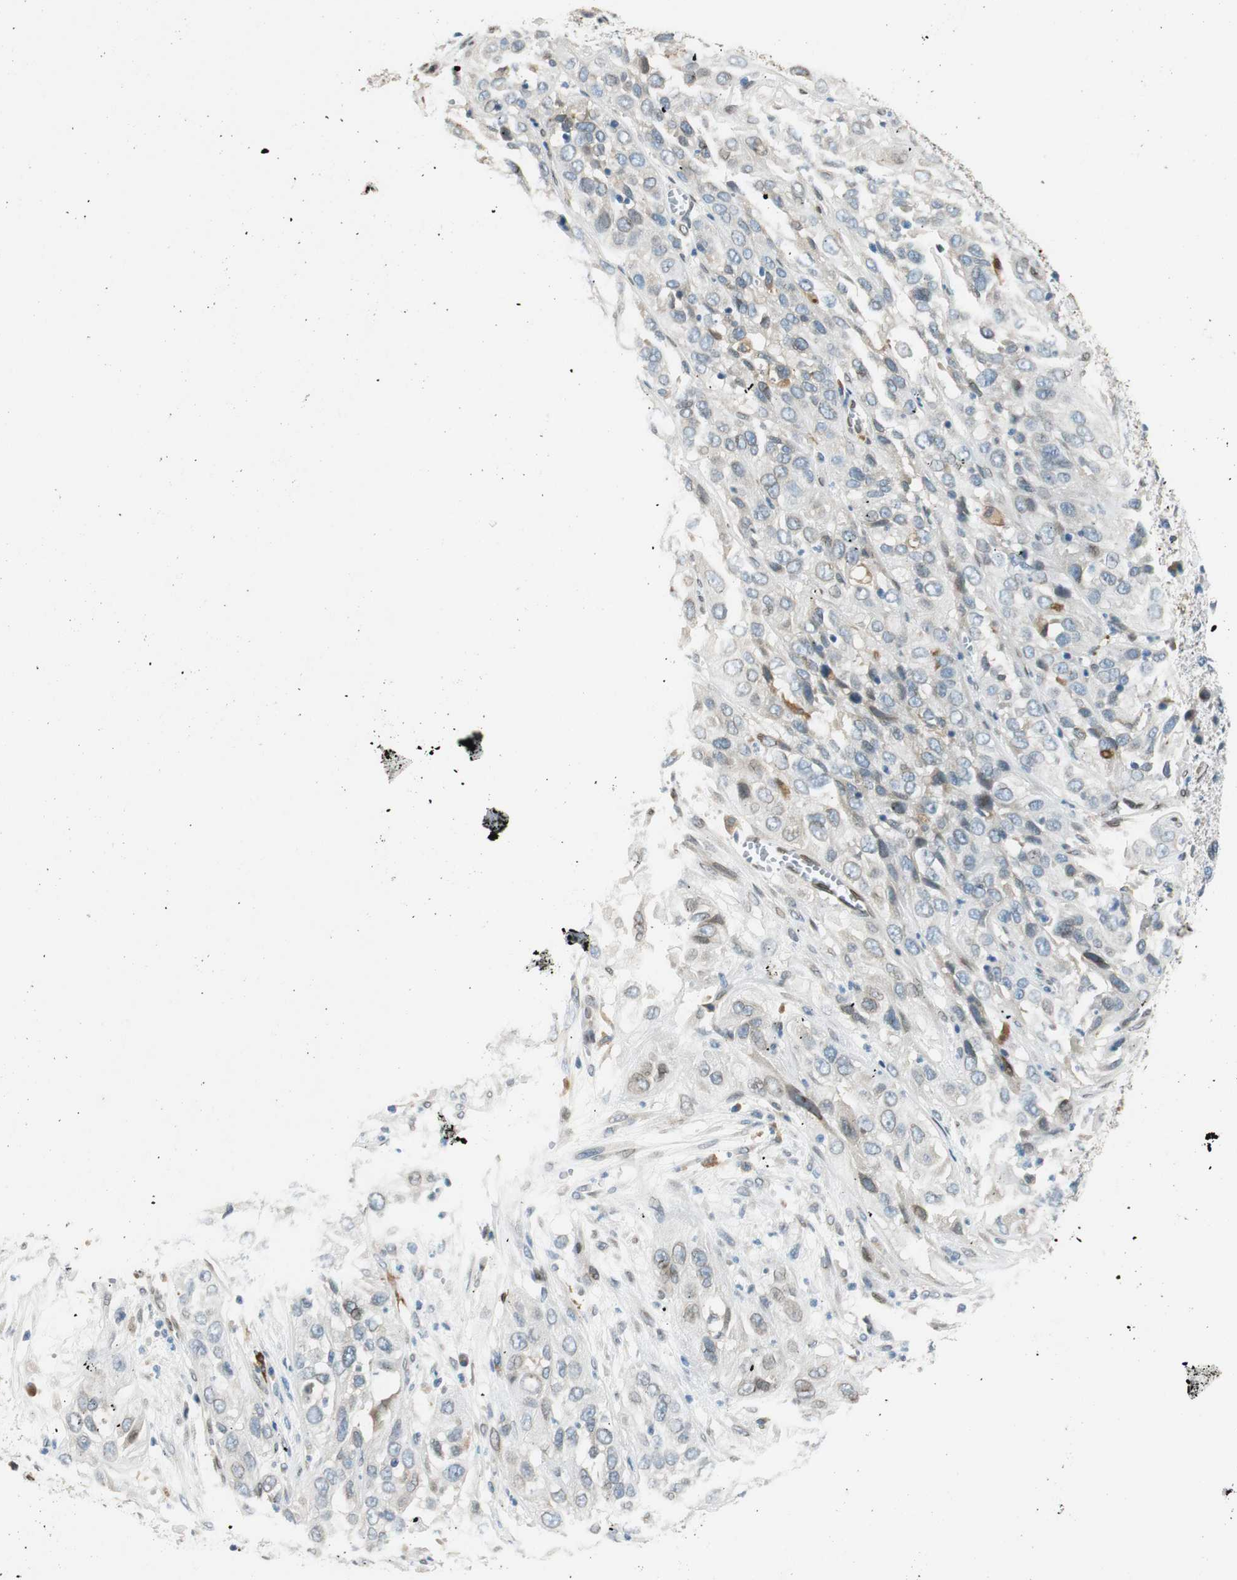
{"staining": {"intensity": "weak", "quantity": "<25%", "location": "cytoplasmic/membranous"}, "tissue": "cervical cancer", "cell_type": "Tumor cells", "image_type": "cancer", "snomed": [{"axis": "morphology", "description": "Squamous cell carcinoma, NOS"}, {"axis": "topography", "description": "Cervix"}], "caption": "Histopathology image shows no significant protein positivity in tumor cells of squamous cell carcinoma (cervical).", "gene": "TMEM260", "patient": {"sex": "female", "age": 32}}